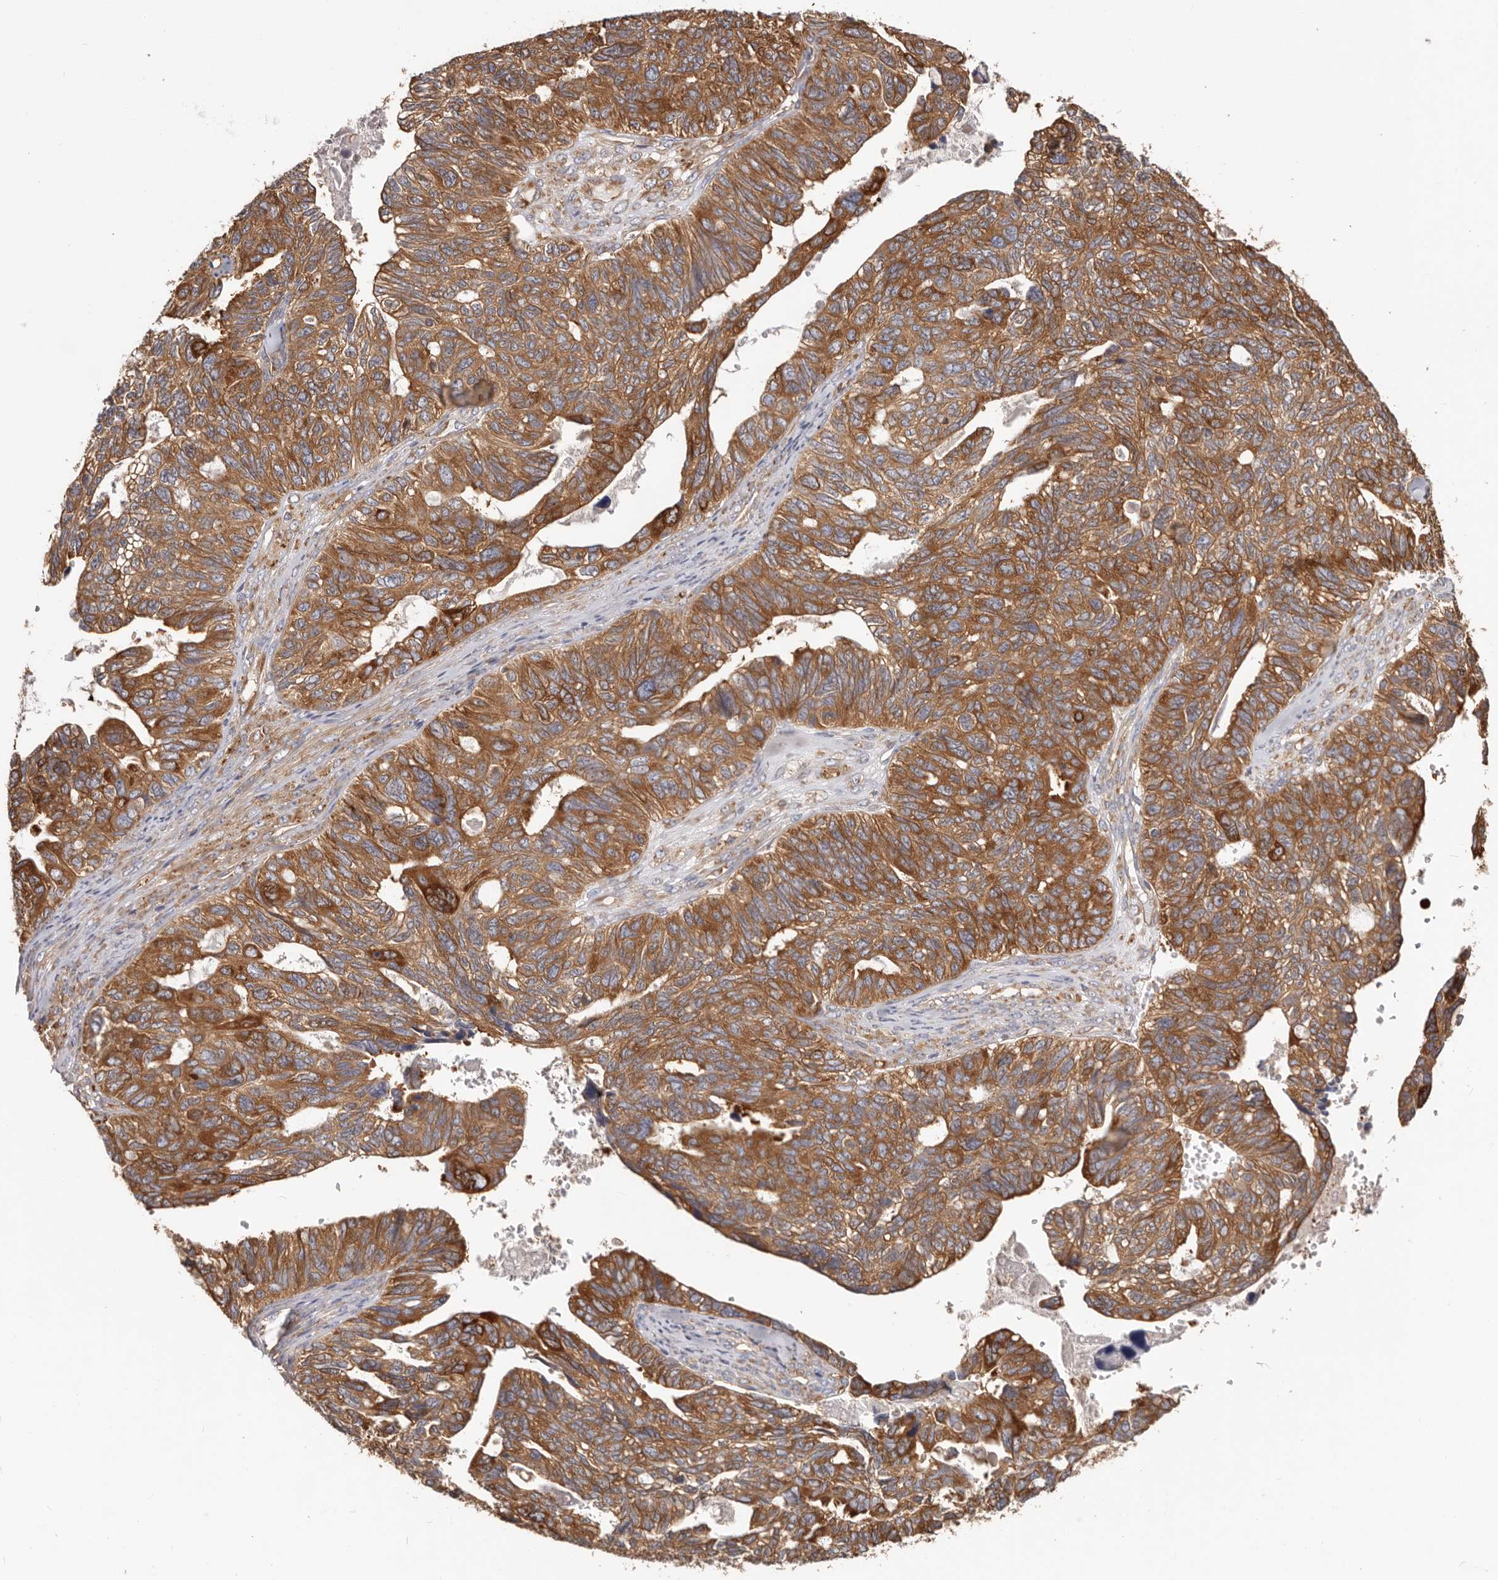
{"staining": {"intensity": "strong", "quantity": ">75%", "location": "cytoplasmic/membranous"}, "tissue": "ovarian cancer", "cell_type": "Tumor cells", "image_type": "cancer", "snomed": [{"axis": "morphology", "description": "Cystadenocarcinoma, serous, NOS"}, {"axis": "topography", "description": "Ovary"}], "caption": "This photomicrograph shows immunohistochemistry (IHC) staining of ovarian cancer, with high strong cytoplasmic/membranous expression in approximately >75% of tumor cells.", "gene": "EPRS1", "patient": {"sex": "female", "age": 79}}